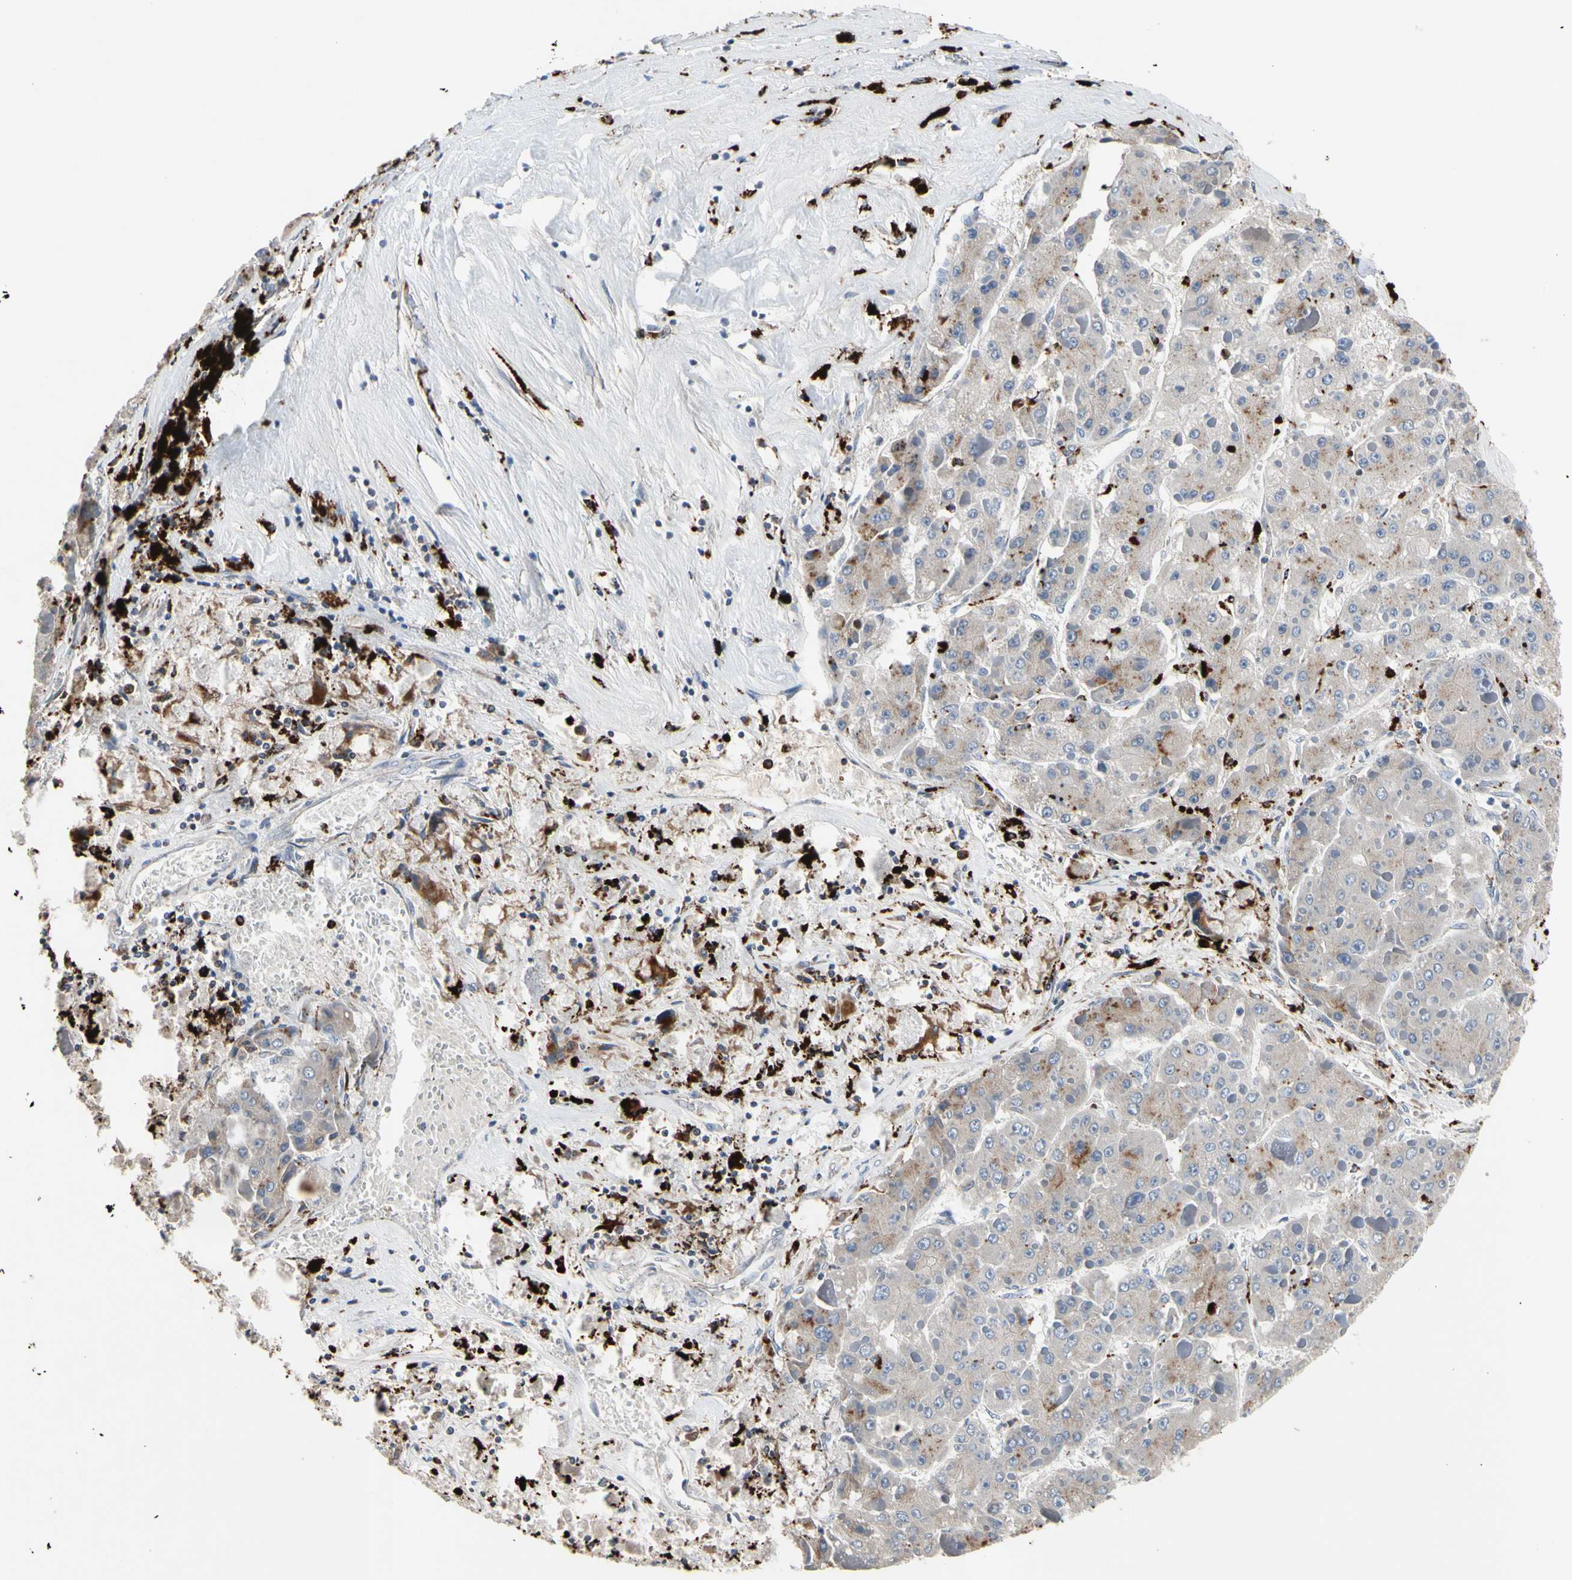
{"staining": {"intensity": "moderate", "quantity": "<25%", "location": "cytoplasmic/membranous"}, "tissue": "liver cancer", "cell_type": "Tumor cells", "image_type": "cancer", "snomed": [{"axis": "morphology", "description": "Carcinoma, Hepatocellular, NOS"}, {"axis": "topography", "description": "Liver"}], "caption": "Hepatocellular carcinoma (liver) stained with a protein marker demonstrates moderate staining in tumor cells.", "gene": "ADA2", "patient": {"sex": "female", "age": 73}}